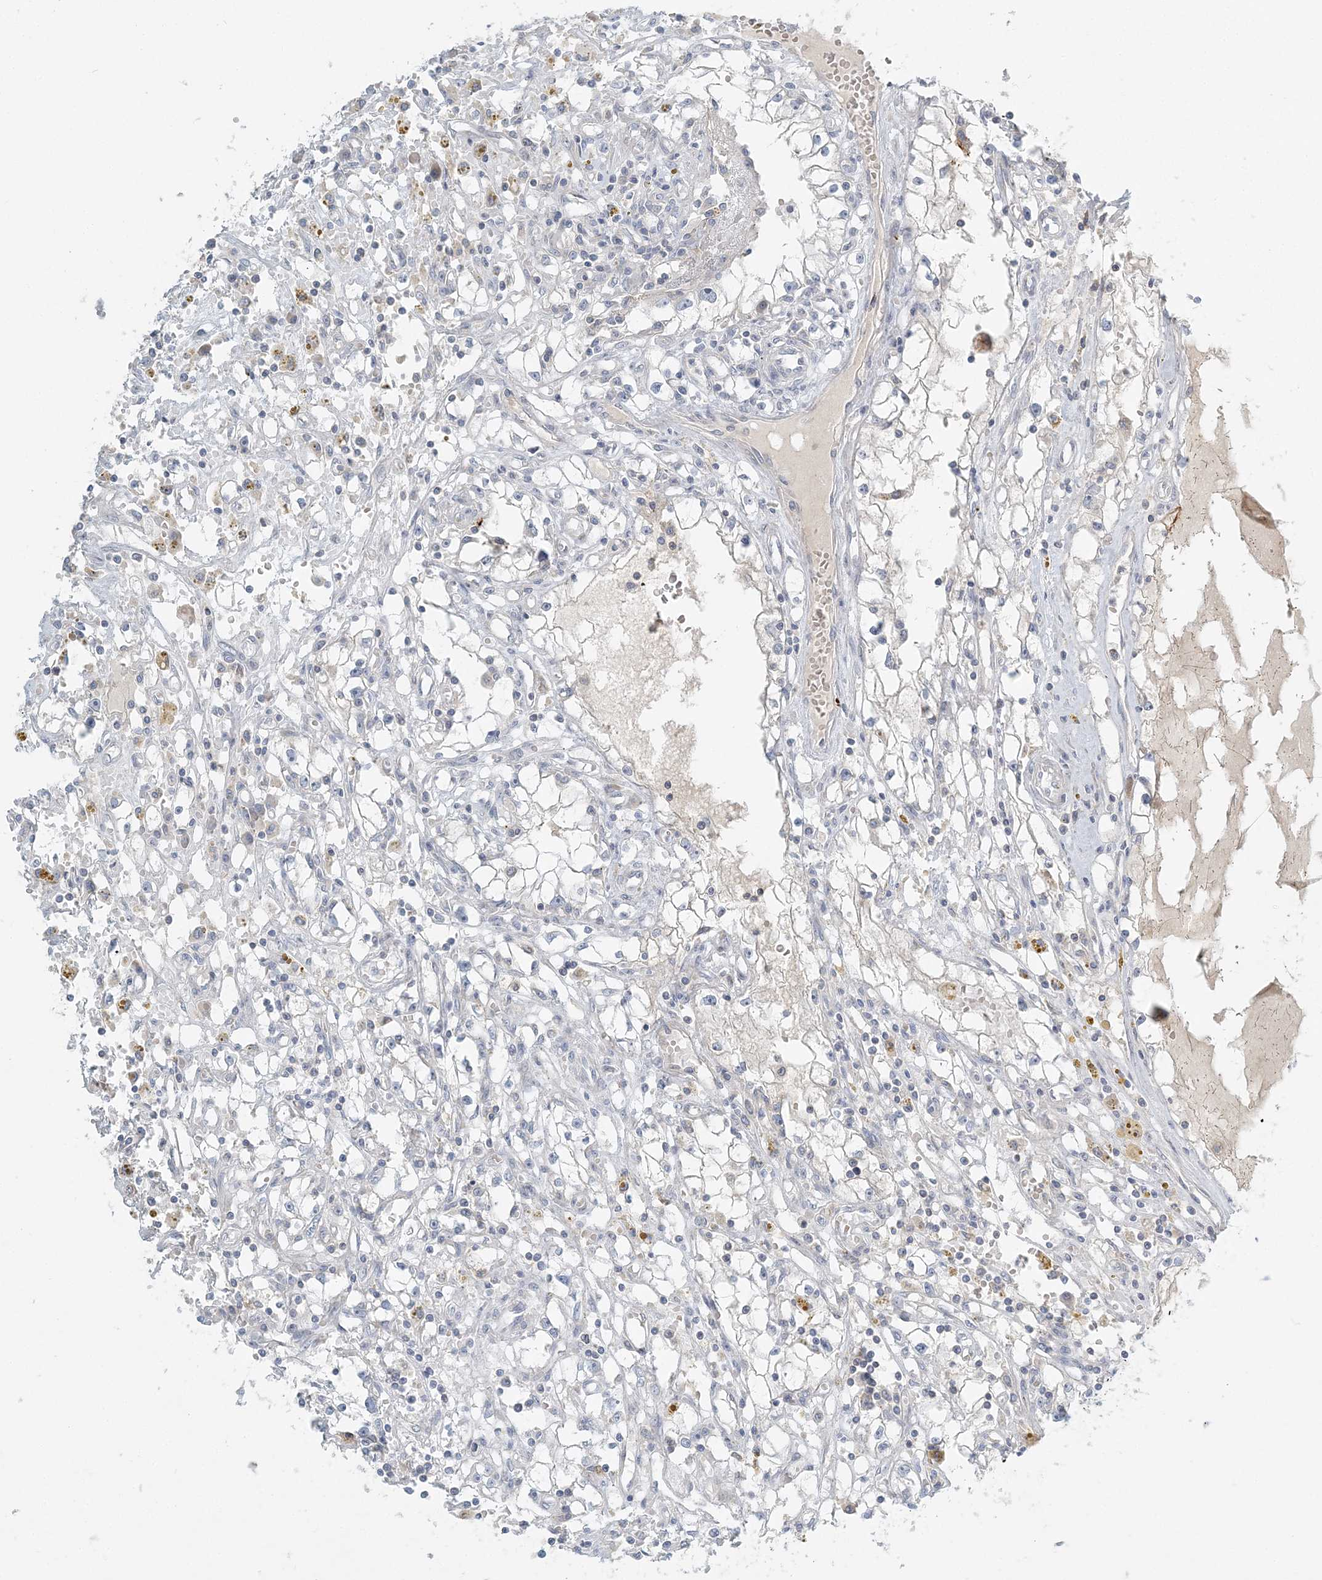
{"staining": {"intensity": "negative", "quantity": "none", "location": "none"}, "tissue": "renal cancer", "cell_type": "Tumor cells", "image_type": "cancer", "snomed": [{"axis": "morphology", "description": "Adenocarcinoma, NOS"}, {"axis": "topography", "description": "Kidney"}], "caption": "DAB (3,3'-diaminobenzidine) immunohistochemical staining of adenocarcinoma (renal) displays no significant expression in tumor cells. (Stains: DAB immunohistochemistry with hematoxylin counter stain, Microscopy: brightfield microscopy at high magnification).", "gene": "NAA11", "patient": {"sex": "male", "age": 56}}